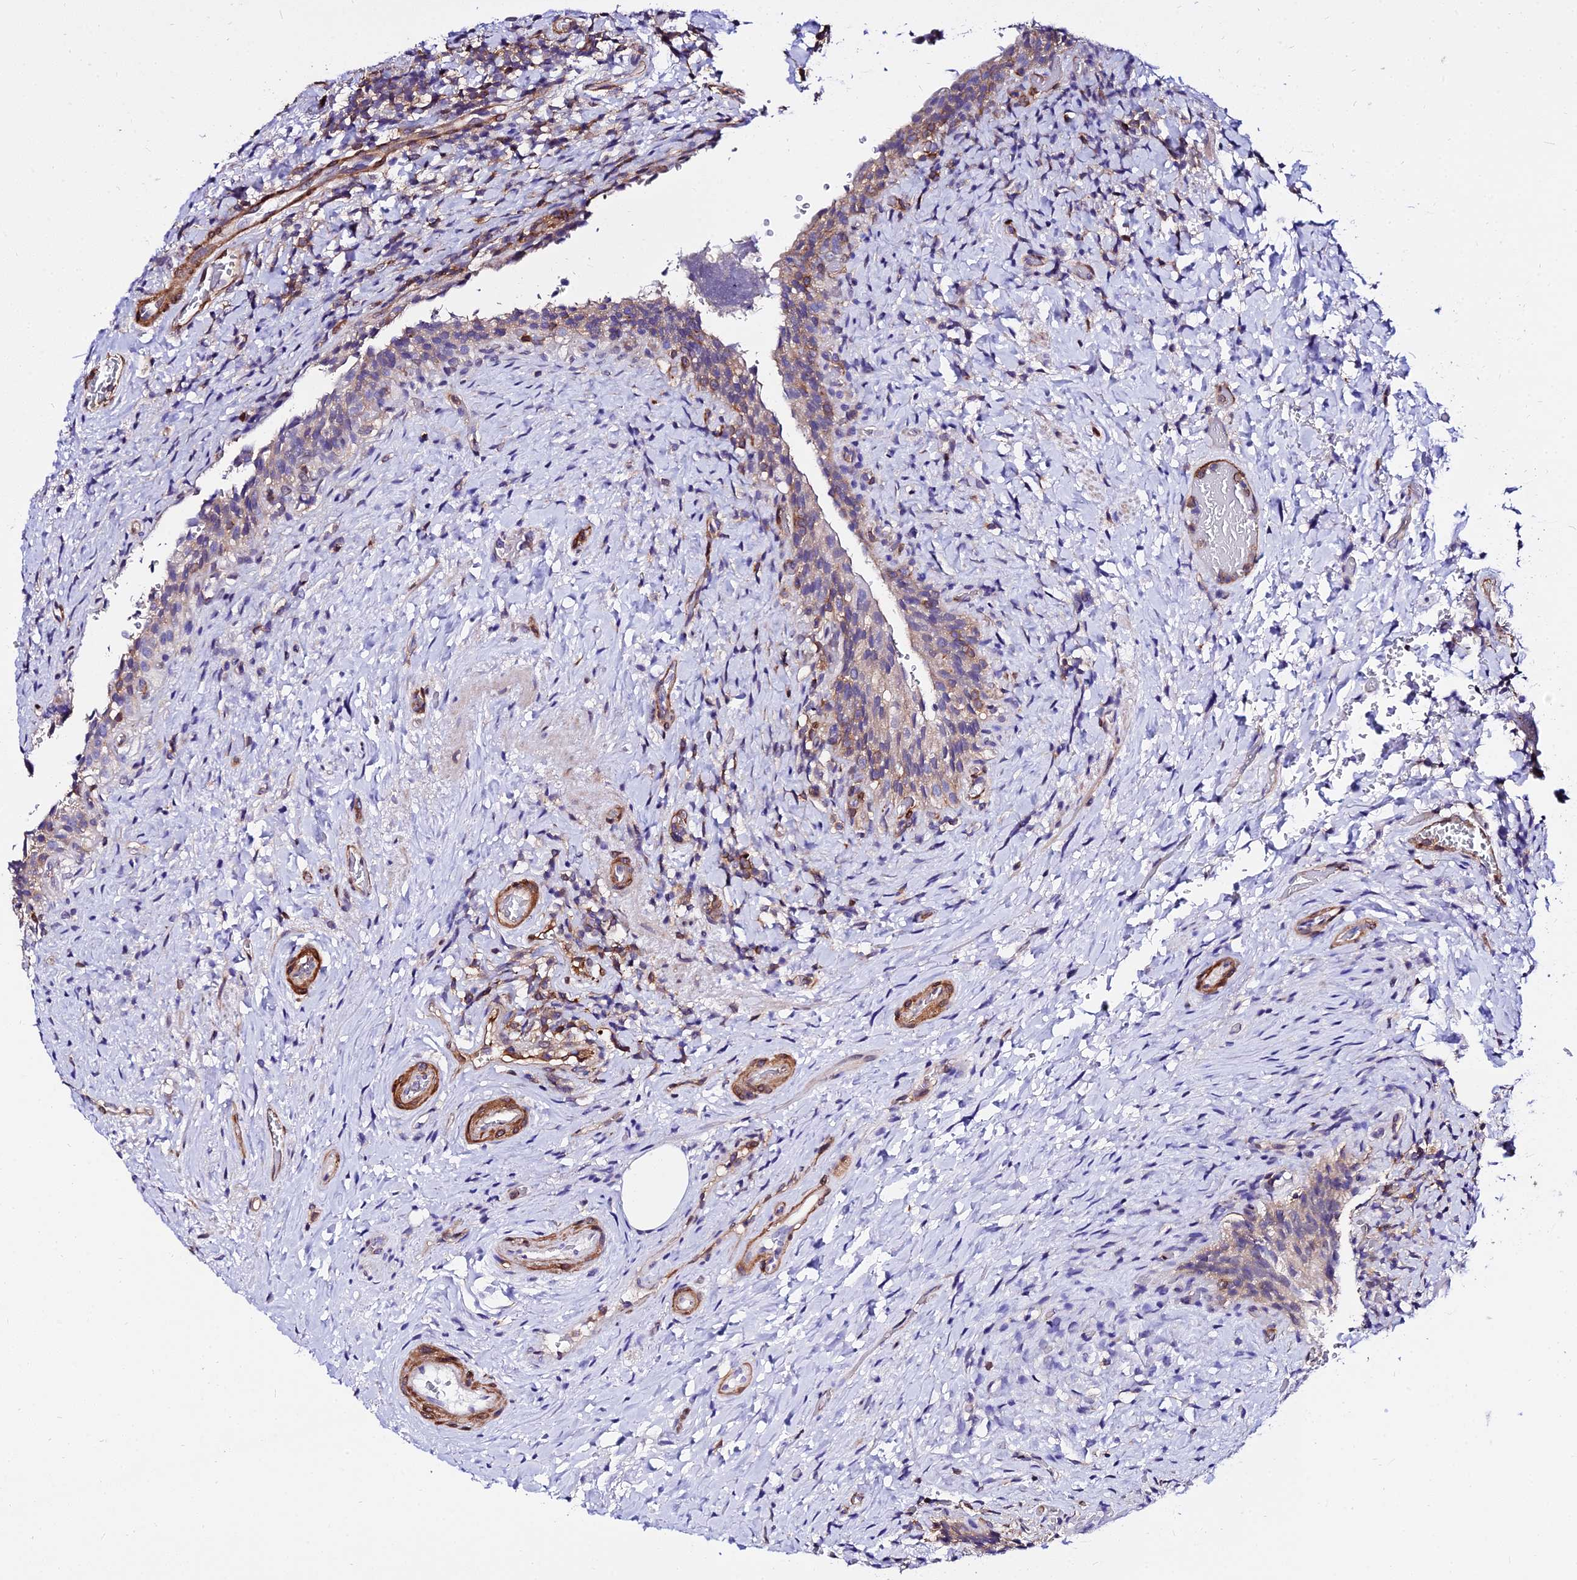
{"staining": {"intensity": "weak", "quantity": "<25%", "location": "cytoplasmic/membranous"}, "tissue": "urinary bladder", "cell_type": "Urothelial cells", "image_type": "normal", "snomed": [{"axis": "morphology", "description": "Normal tissue, NOS"}, {"axis": "morphology", "description": "Inflammation, NOS"}, {"axis": "topography", "description": "Urinary bladder"}], "caption": "DAB immunohistochemical staining of normal human urinary bladder exhibits no significant expression in urothelial cells.", "gene": "CSRP1", "patient": {"sex": "male", "age": 64}}